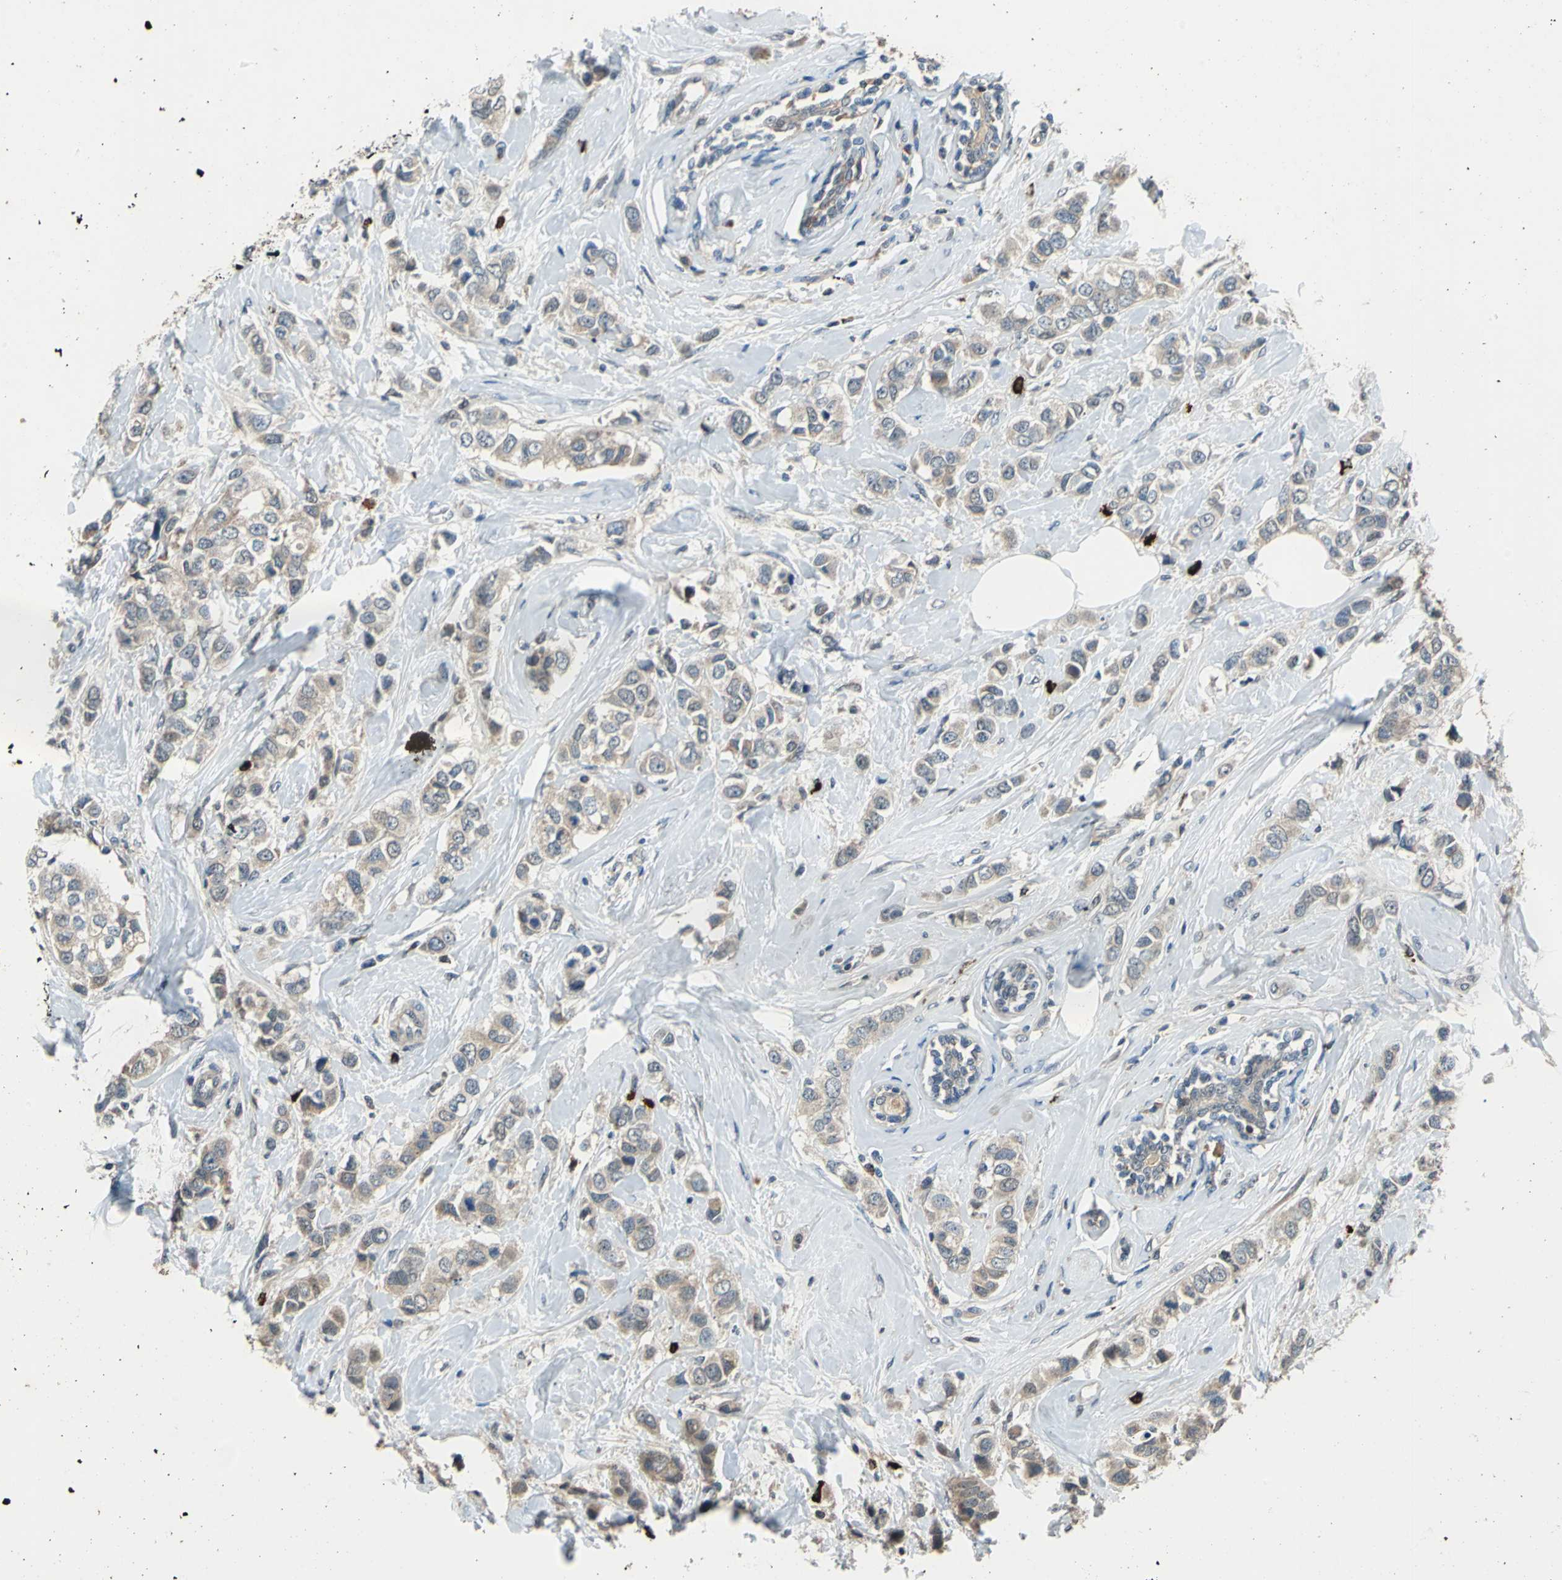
{"staining": {"intensity": "weak", "quantity": ">75%", "location": "cytoplasmic/membranous"}, "tissue": "breast cancer", "cell_type": "Tumor cells", "image_type": "cancer", "snomed": [{"axis": "morphology", "description": "Duct carcinoma"}, {"axis": "topography", "description": "Breast"}], "caption": "The immunohistochemical stain labels weak cytoplasmic/membranous staining in tumor cells of breast cancer (invasive ductal carcinoma) tissue. (DAB (3,3'-diaminobenzidine) IHC with brightfield microscopy, high magnification).", "gene": "SLC19A2", "patient": {"sex": "female", "age": 50}}